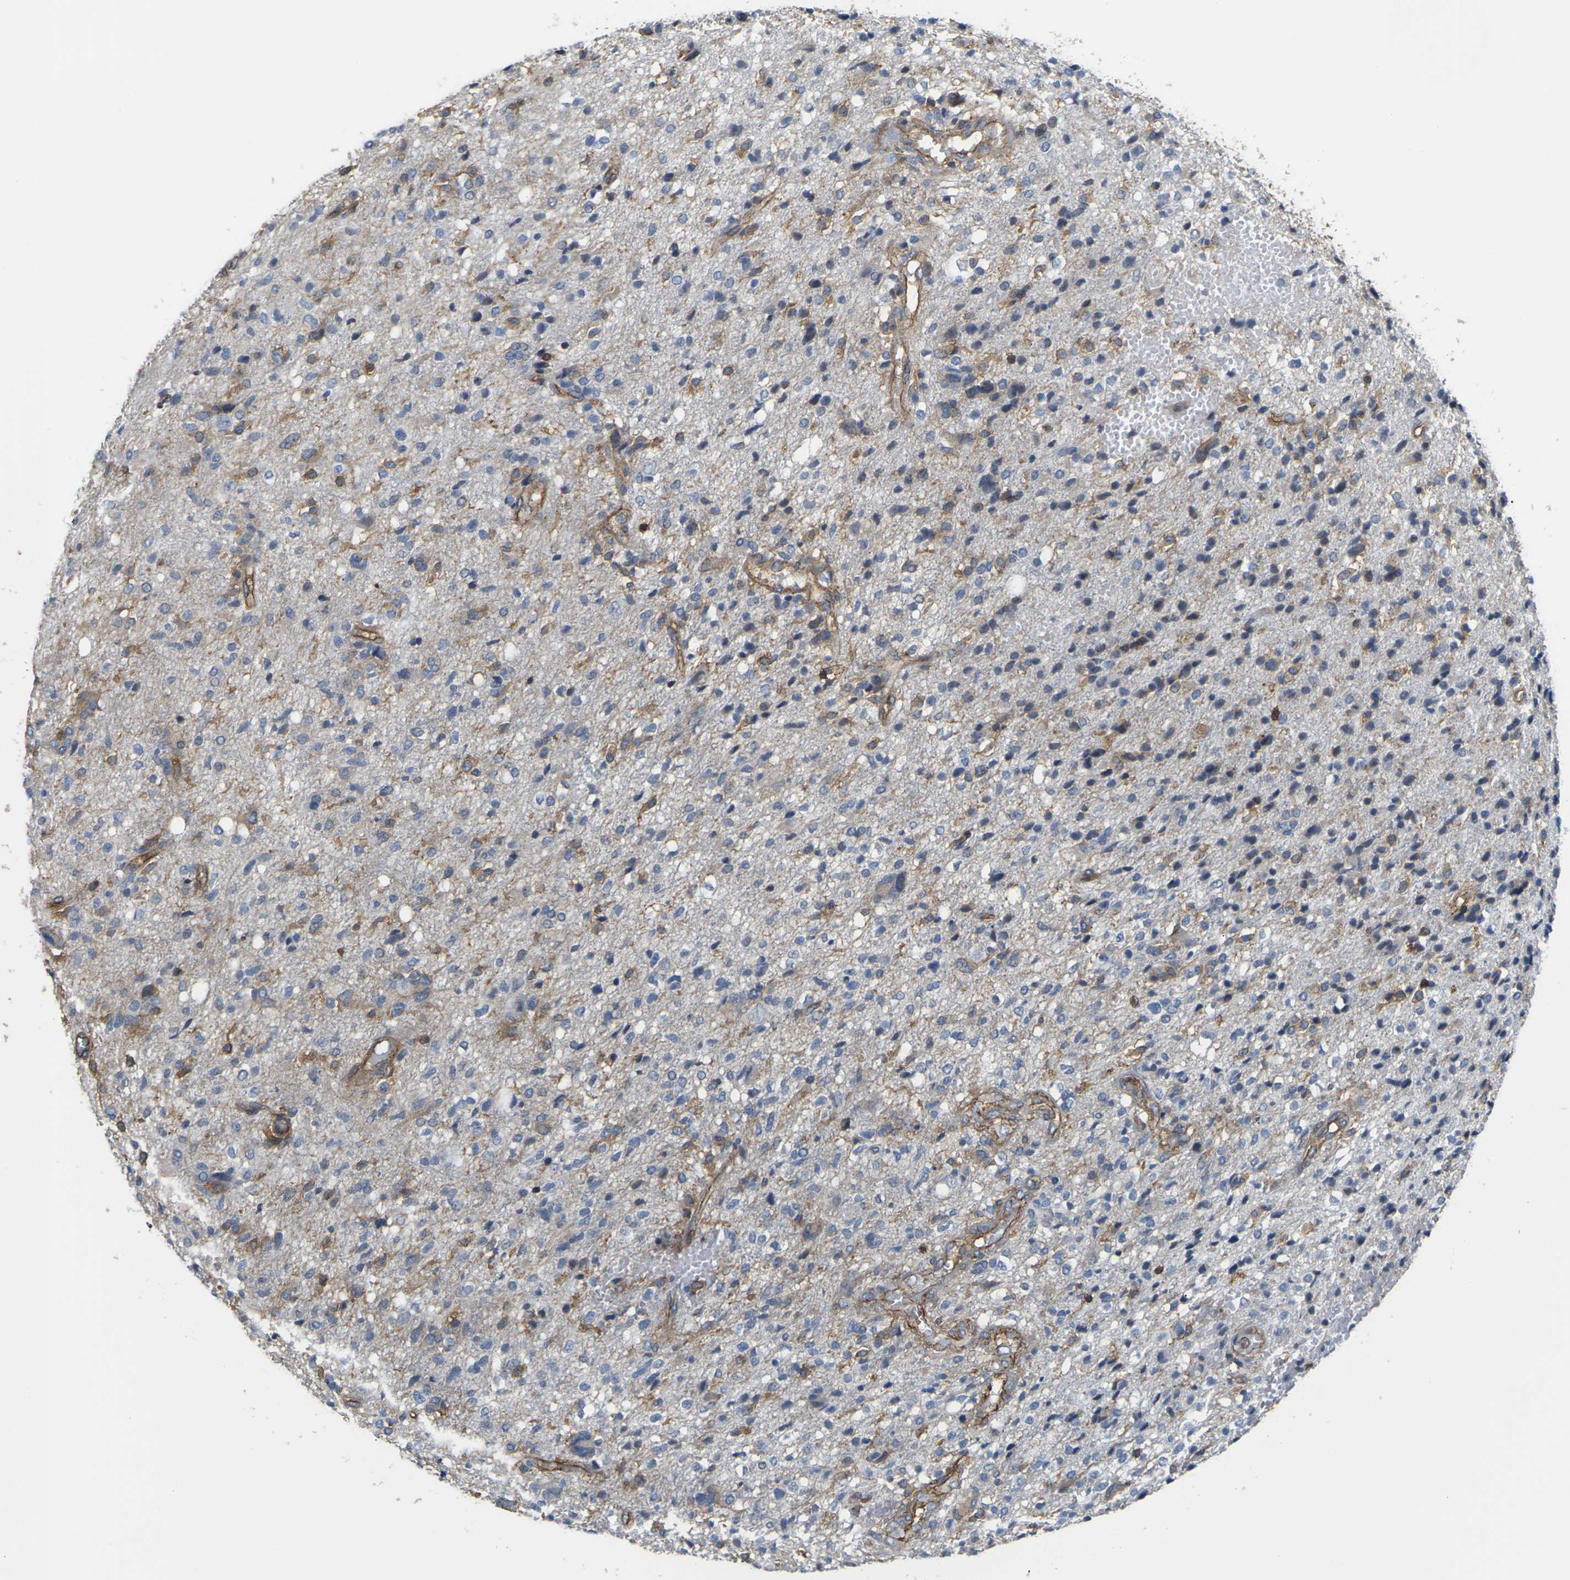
{"staining": {"intensity": "moderate", "quantity": "<25%", "location": "cytoplasmic/membranous"}, "tissue": "glioma", "cell_type": "Tumor cells", "image_type": "cancer", "snomed": [{"axis": "morphology", "description": "Glioma, malignant, High grade"}, {"axis": "topography", "description": "Brain"}], "caption": "An immunohistochemistry image of neoplastic tissue is shown. Protein staining in brown shows moderate cytoplasmic/membranous positivity in malignant high-grade glioma within tumor cells.", "gene": "IQGAP1", "patient": {"sex": "female", "age": 59}}